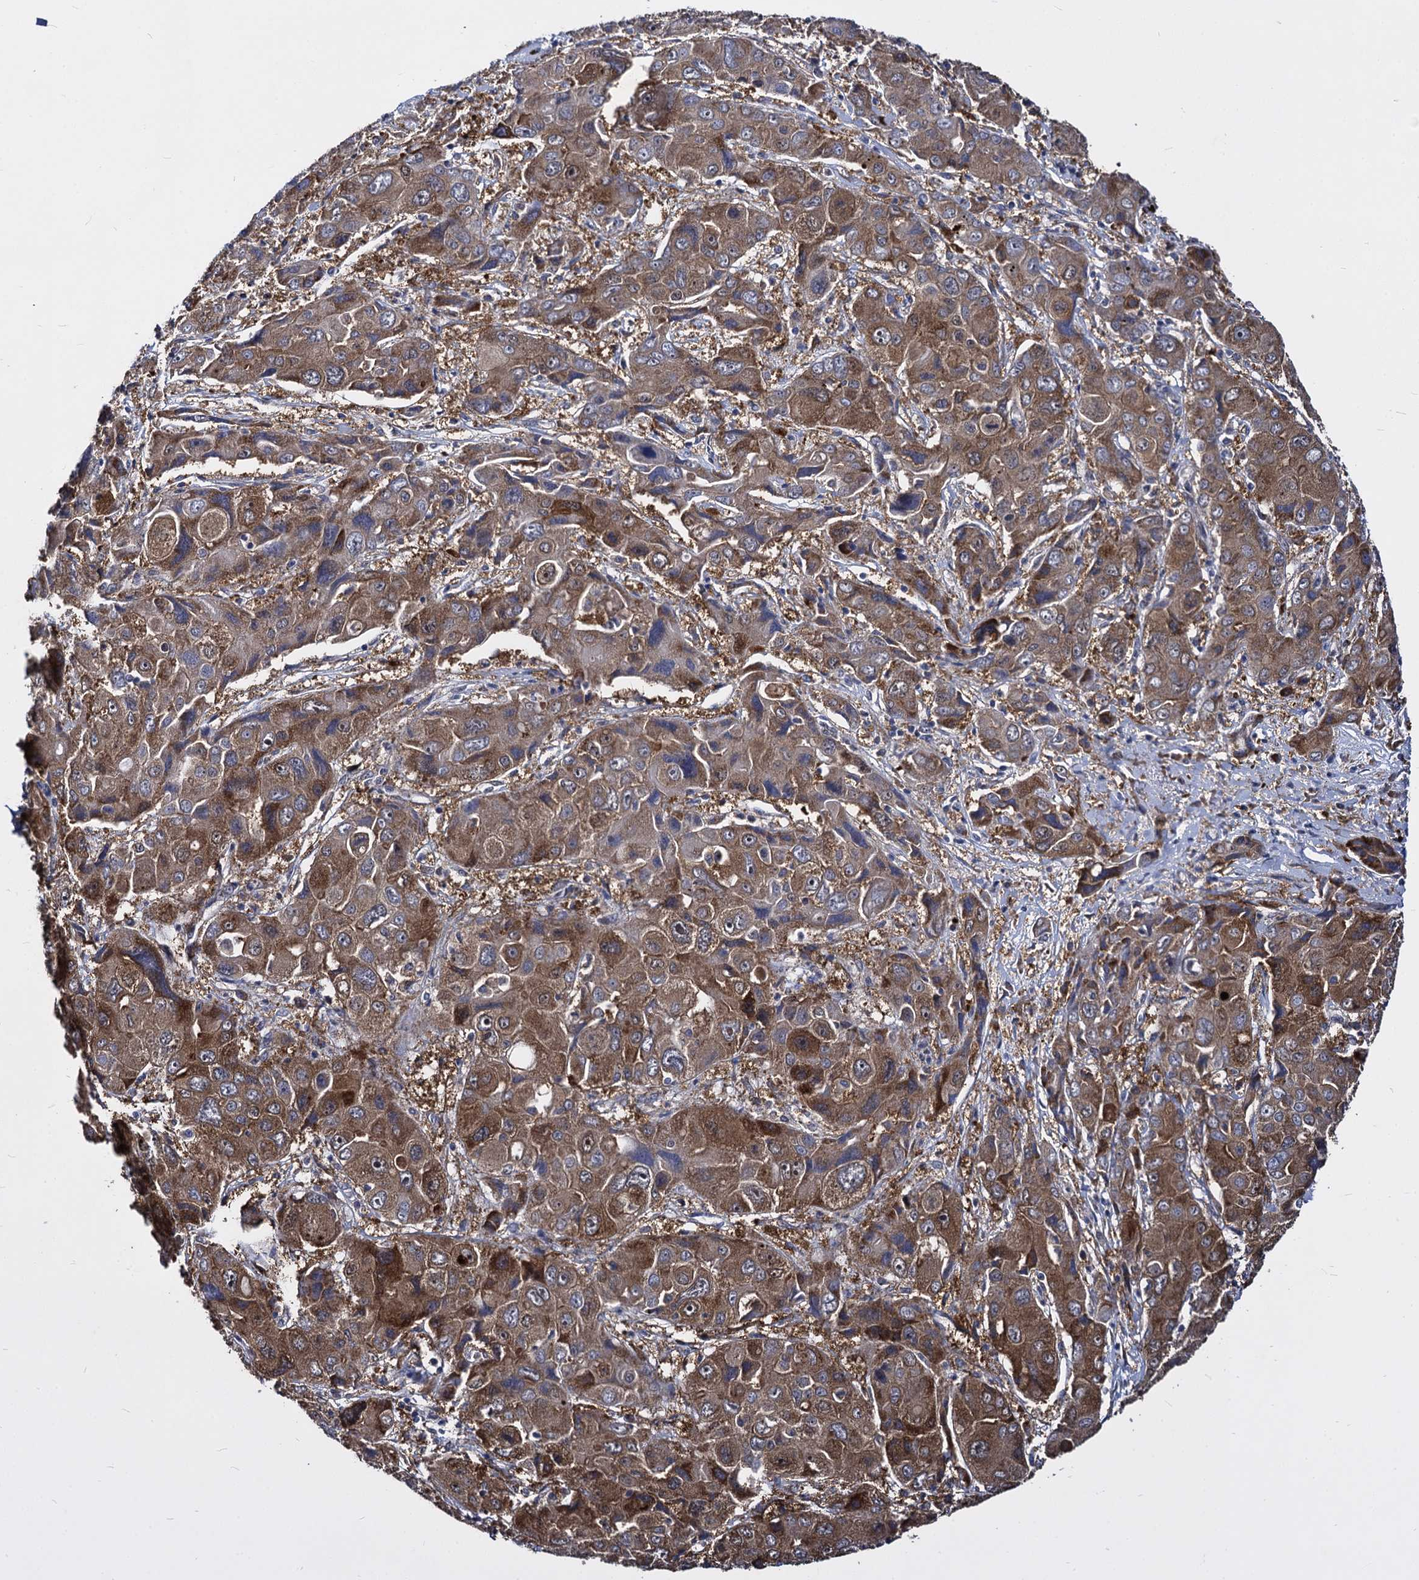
{"staining": {"intensity": "moderate", "quantity": ">75%", "location": "cytoplasmic/membranous,nuclear"}, "tissue": "liver cancer", "cell_type": "Tumor cells", "image_type": "cancer", "snomed": [{"axis": "morphology", "description": "Cholangiocarcinoma"}, {"axis": "topography", "description": "Liver"}], "caption": "Immunohistochemical staining of liver cholangiocarcinoma demonstrates medium levels of moderate cytoplasmic/membranous and nuclear protein positivity in about >75% of tumor cells. (DAB (3,3'-diaminobenzidine) IHC, brown staining for protein, blue staining for nuclei).", "gene": "NME1", "patient": {"sex": "male", "age": 67}}